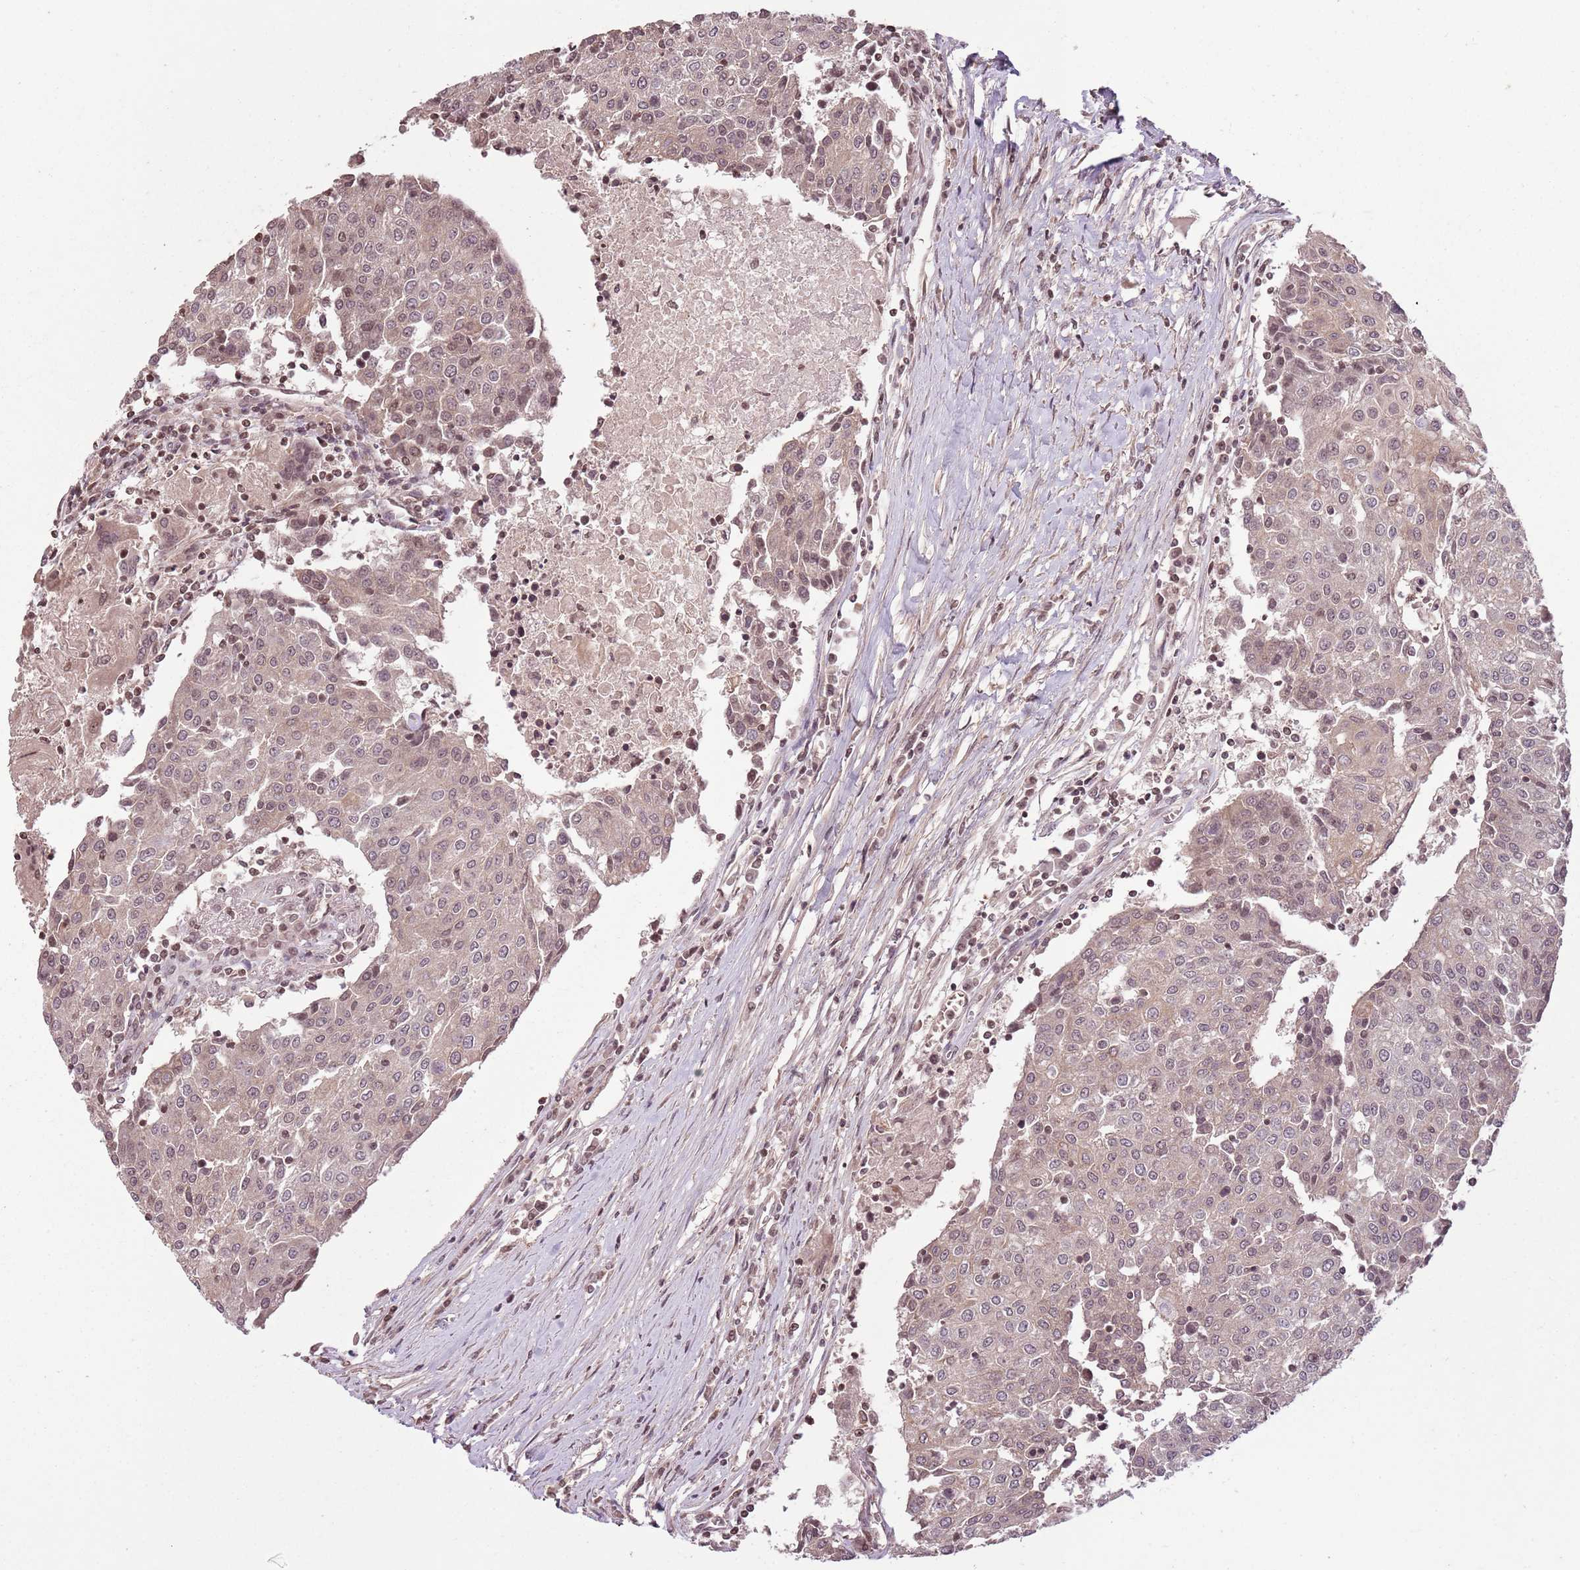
{"staining": {"intensity": "weak", "quantity": ">75%", "location": "cytoplasmic/membranous,nuclear"}, "tissue": "urothelial cancer", "cell_type": "Tumor cells", "image_type": "cancer", "snomed": [{"axis": "morphology", "description": "Urothelial carcinoma, High grade"}, {"axis": "topography", "description": "Urinary bladder"}], "caption": "An IHC image of tumor tissue is shown. Protein staining in brown shows weak cytoplasmic/membranous and nuclear positivity in urothelial carcinoma (high-grade) within tumor cells. The staining was performed using DAB (3,3'-diaminobenzidine) to visualize the protein expression in brown, while the nuclei were stained in blue with hematoxylin (Magnification: 20x).", "gene": "CAPN9", "patient": {"sex": "female", "age": 85}}